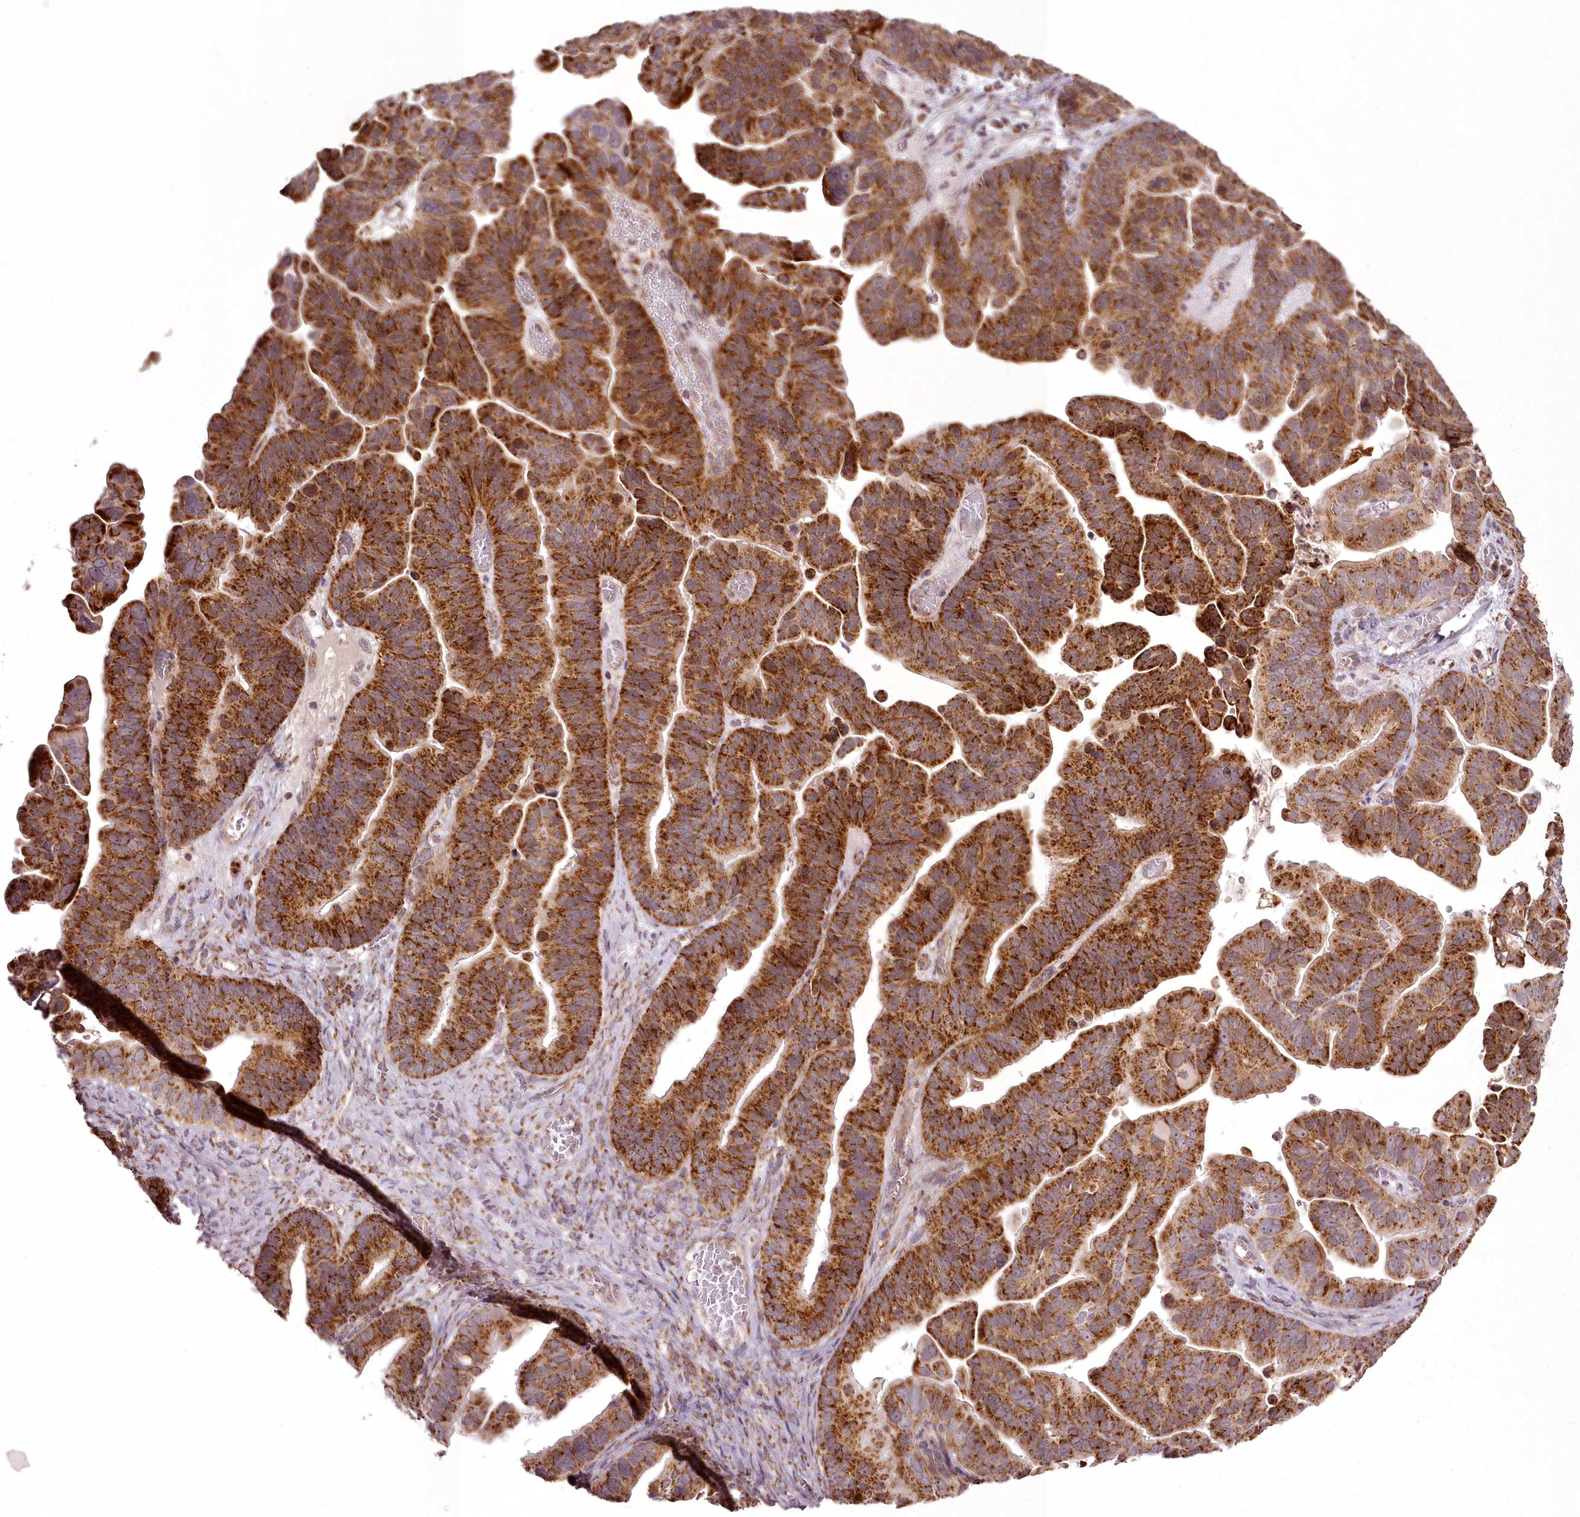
{"staining": {"intensity": "strong", "quantity": ">75%", "location": "cytoplasmic/membranous"}, "tissue": "ovarian cancer", "cell_type": "Tumor cells", "image_type": "cancer", "snomed": [{"axis": "morphology", "description": "Cystadenocarcinoma, serous, NOS"}, {"axis": "topography", "description": "Ovary"}], "caption": "High-magnification brightfield microscopy of ovarian serous cystadenocarcinoma stained with DAB (brown) and counterstained with hematoxylin (blue). tumor cells exhibit strong cytoplasmic/membranous positivity is present in about>75% of cells.", "gene": "CHCHD2", "patient": {"sex": "female", "age": 56}}